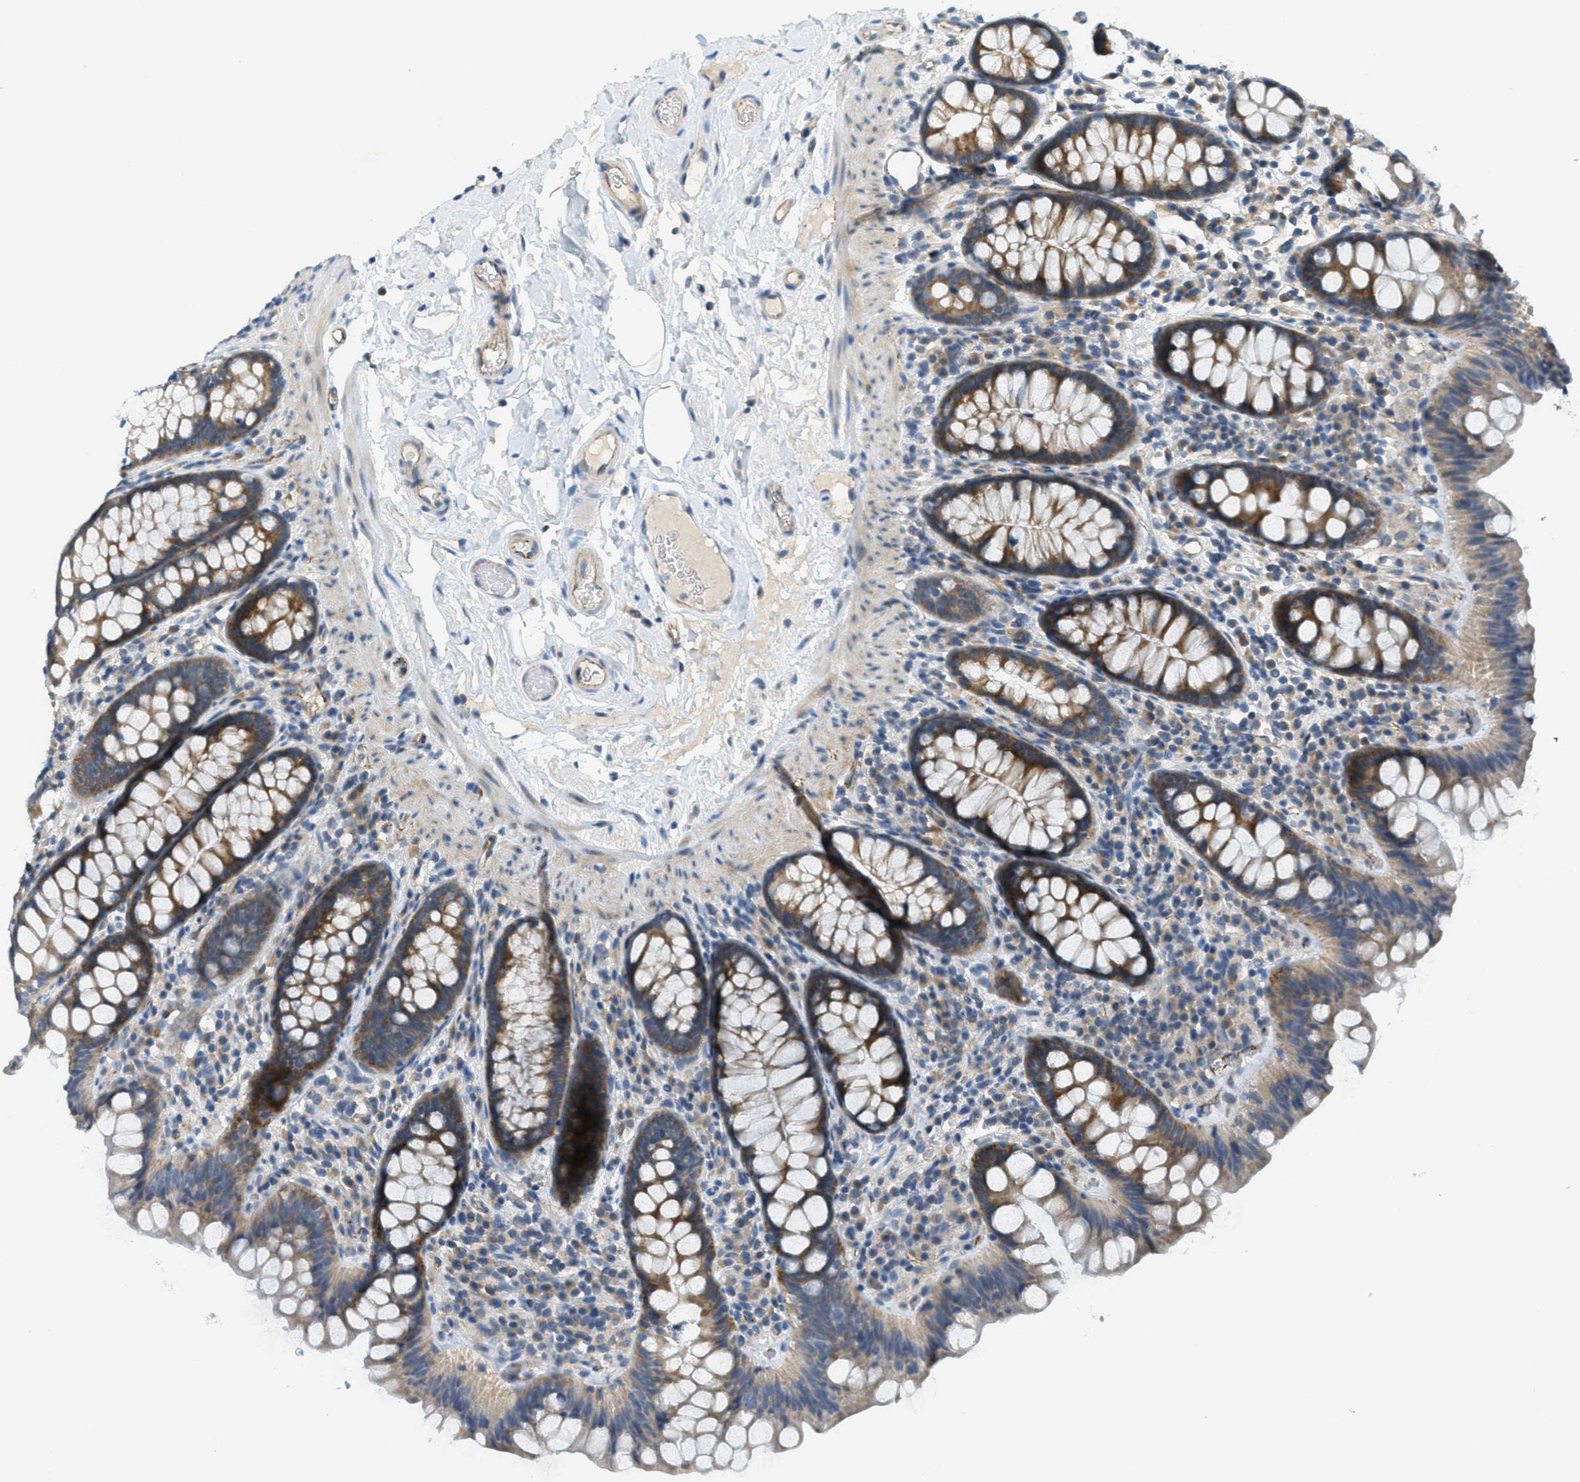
{"staining": {"intensity": "moderate", "quantity": "25%-75%", "location": "cytoplasmic/membranous"}, "tissue": "colon", "cell_type": "Endothelial cells", "image_type": "normal", "snomed": [{"axis": "morphology", "description": "Normal tissue, NOS"}, {"axis": "topography", "description": "Colon"}], "caption": "This is an image of immunohistochemistry (IHC) staining of unremarkable colon, which shows moderate positivity in the cytoplasmic/membranous of endothelial cells.", "gene": "JCAD", "patient": {"sex": "female", "age": 80}}